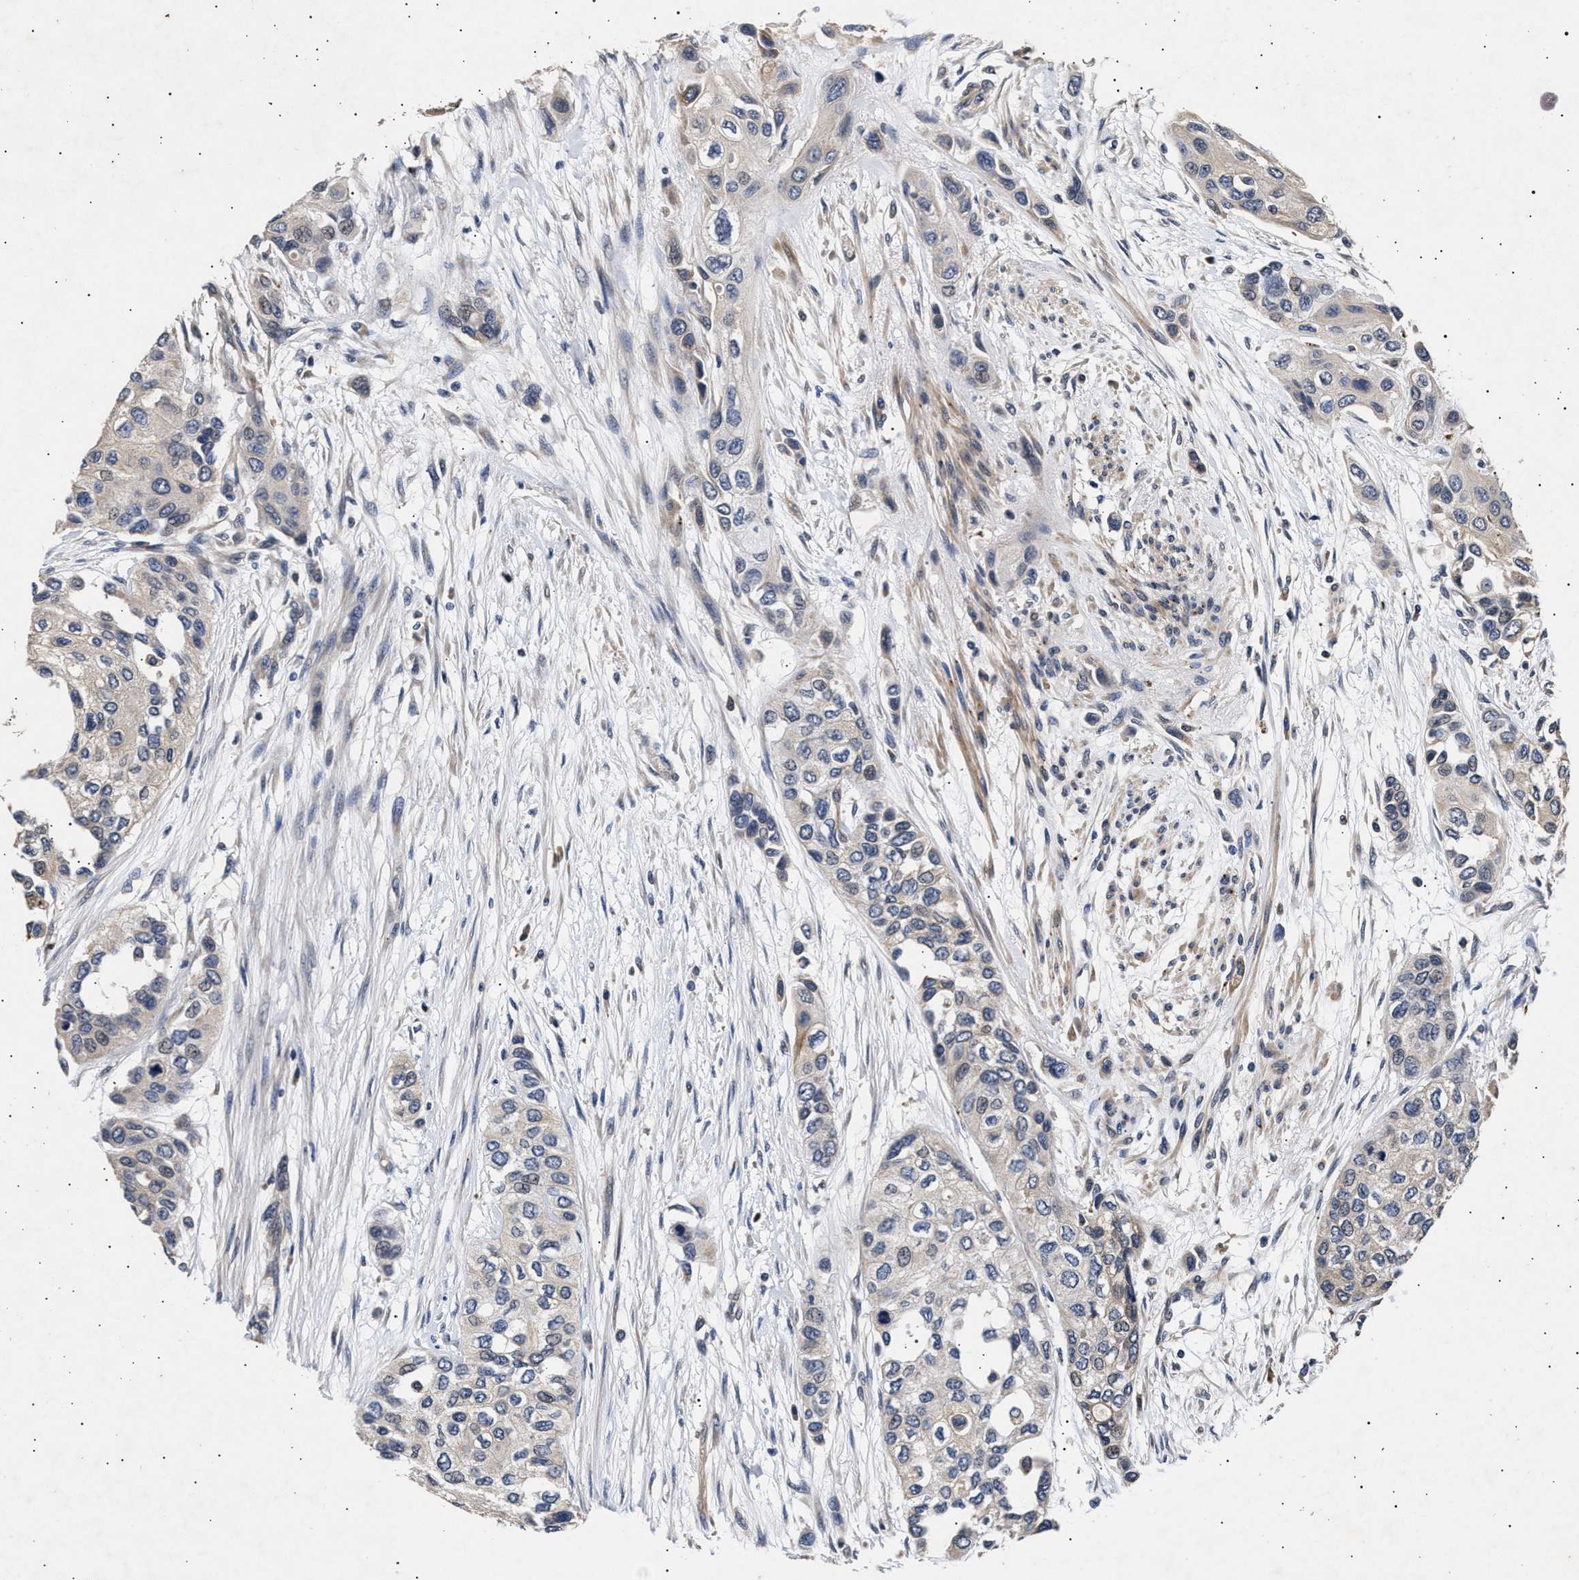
{"staining": {"intensity": "weak", "quantity": "<25%", "location": "cytoplasmic/membranous"}, "tissue": "urothelial cancer", "cell_type": "Tumor cells", "image_type": "cancer", "snomed": [{"axis": "morphology", "description": "Urothelial carcinoma, High grade"}, {"axis": "topography", "description": "Urinary bladder"}], "caption": "High magnification brightfield microscopy of urothelial cancer stained with DAB (brown) and counterstained with hematoxylin (blue): tumor cells show no significant expression.", "gene": "ITGB5", "patient": {"sex": "female", "age": 56}}